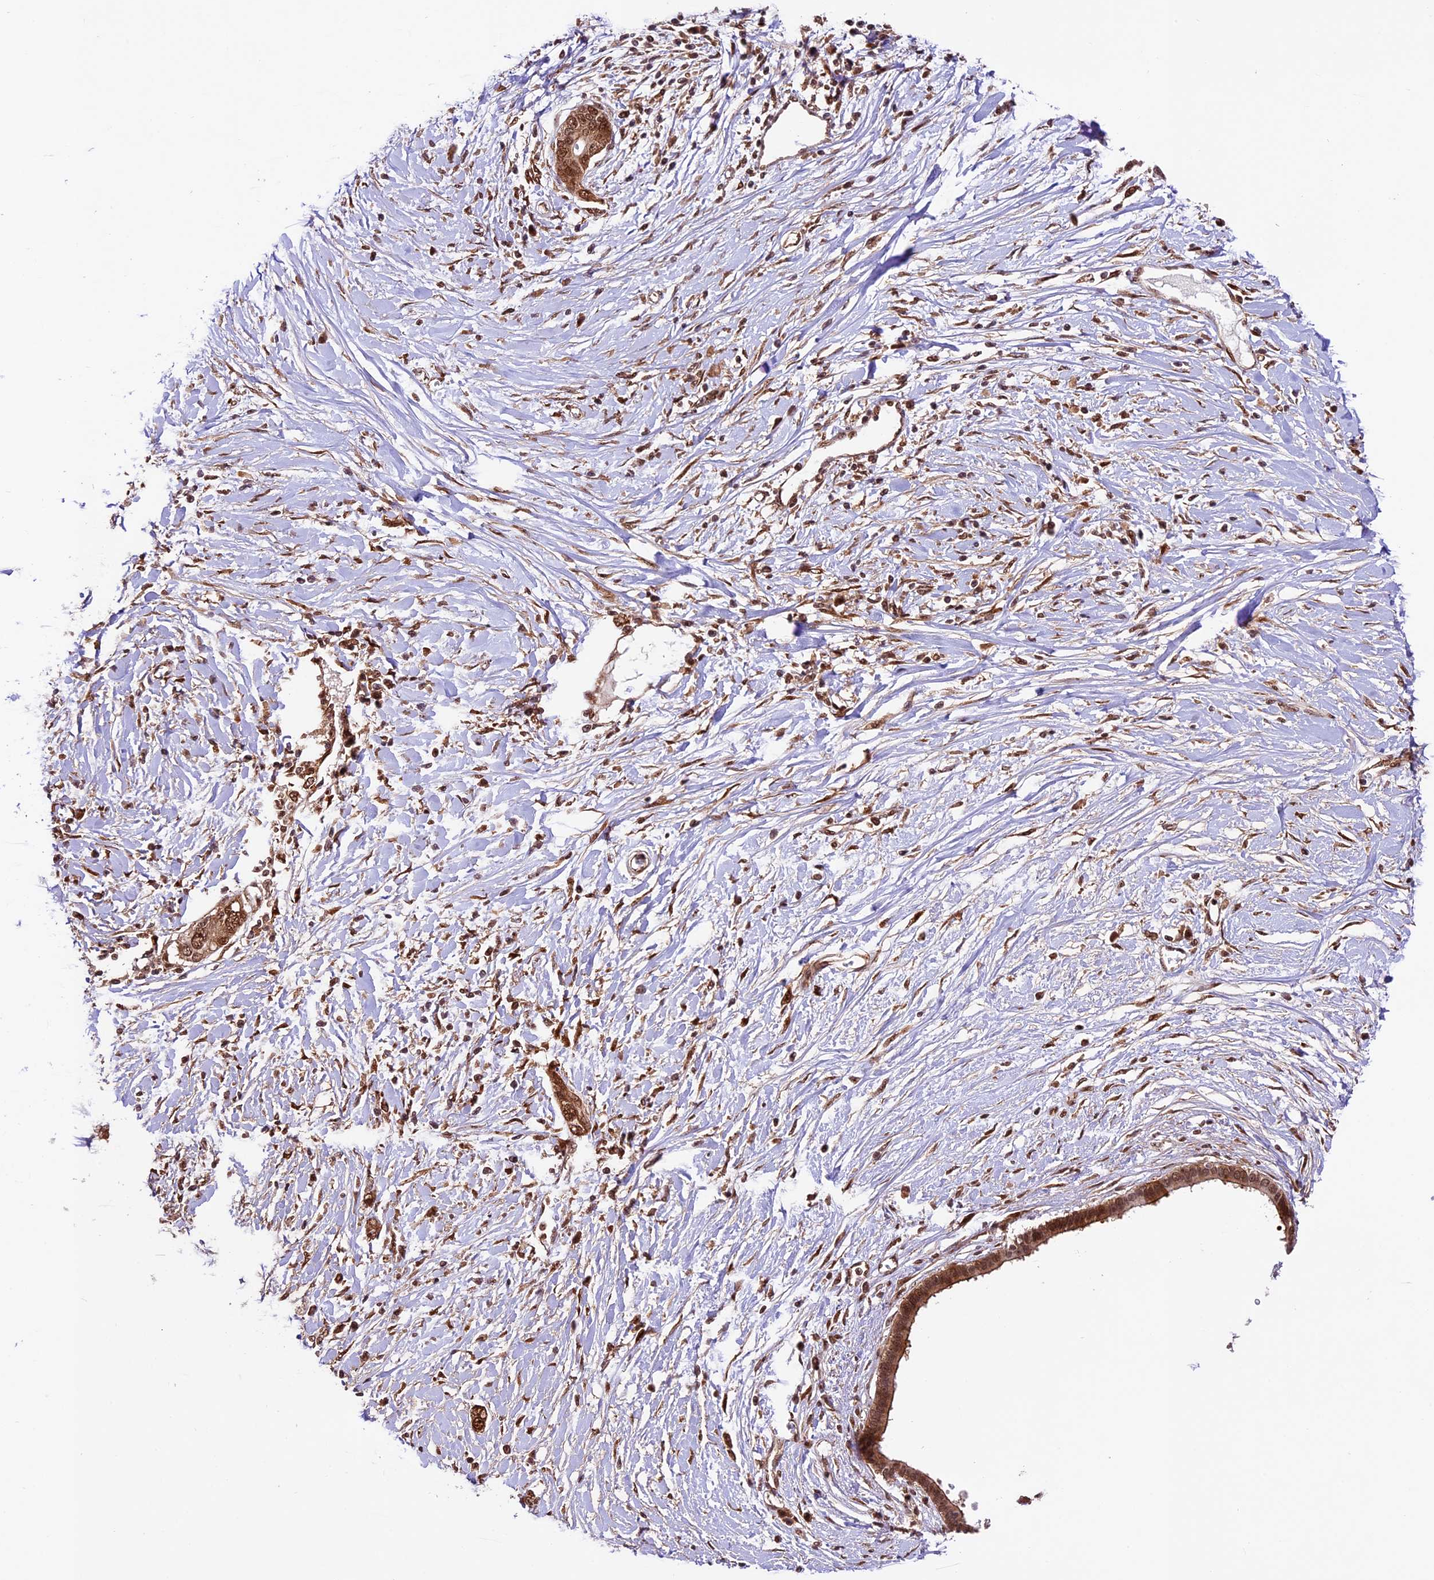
{"staining": {"intensity": "moderate", "quantity": ">75%", "location": "cytoplasmic/membranous,nuclear"}, "tissue": "pancreatic cancer", "cell_type": "Tumor cells", "image_type": "cancer", "snomed": [{"axis": "morphology", "description": "Normal tissue, NOS"}, {"axis": "morphology", "description": "Adenocarcinoma, NOS"}, {"axis": "topography", "description": "Pancreas"}, {"axis": "topography", "description": "Peripheral nerve tissue"}], "caption": "Immunohistochemistry (IHC) (DAB (3,3'-diaminobenzidine)) staining of pancreatic adenocarcinoma demonstrates moderate cytoplasmic/membranous and nuclear protein staining in about >75% of tumor cells. Immunohistochemistry (IHC) stains the protein in brown and the nuclei are stained blue.", "gene": "DHX38", "patient": {"sex": "male", "age": 59}}